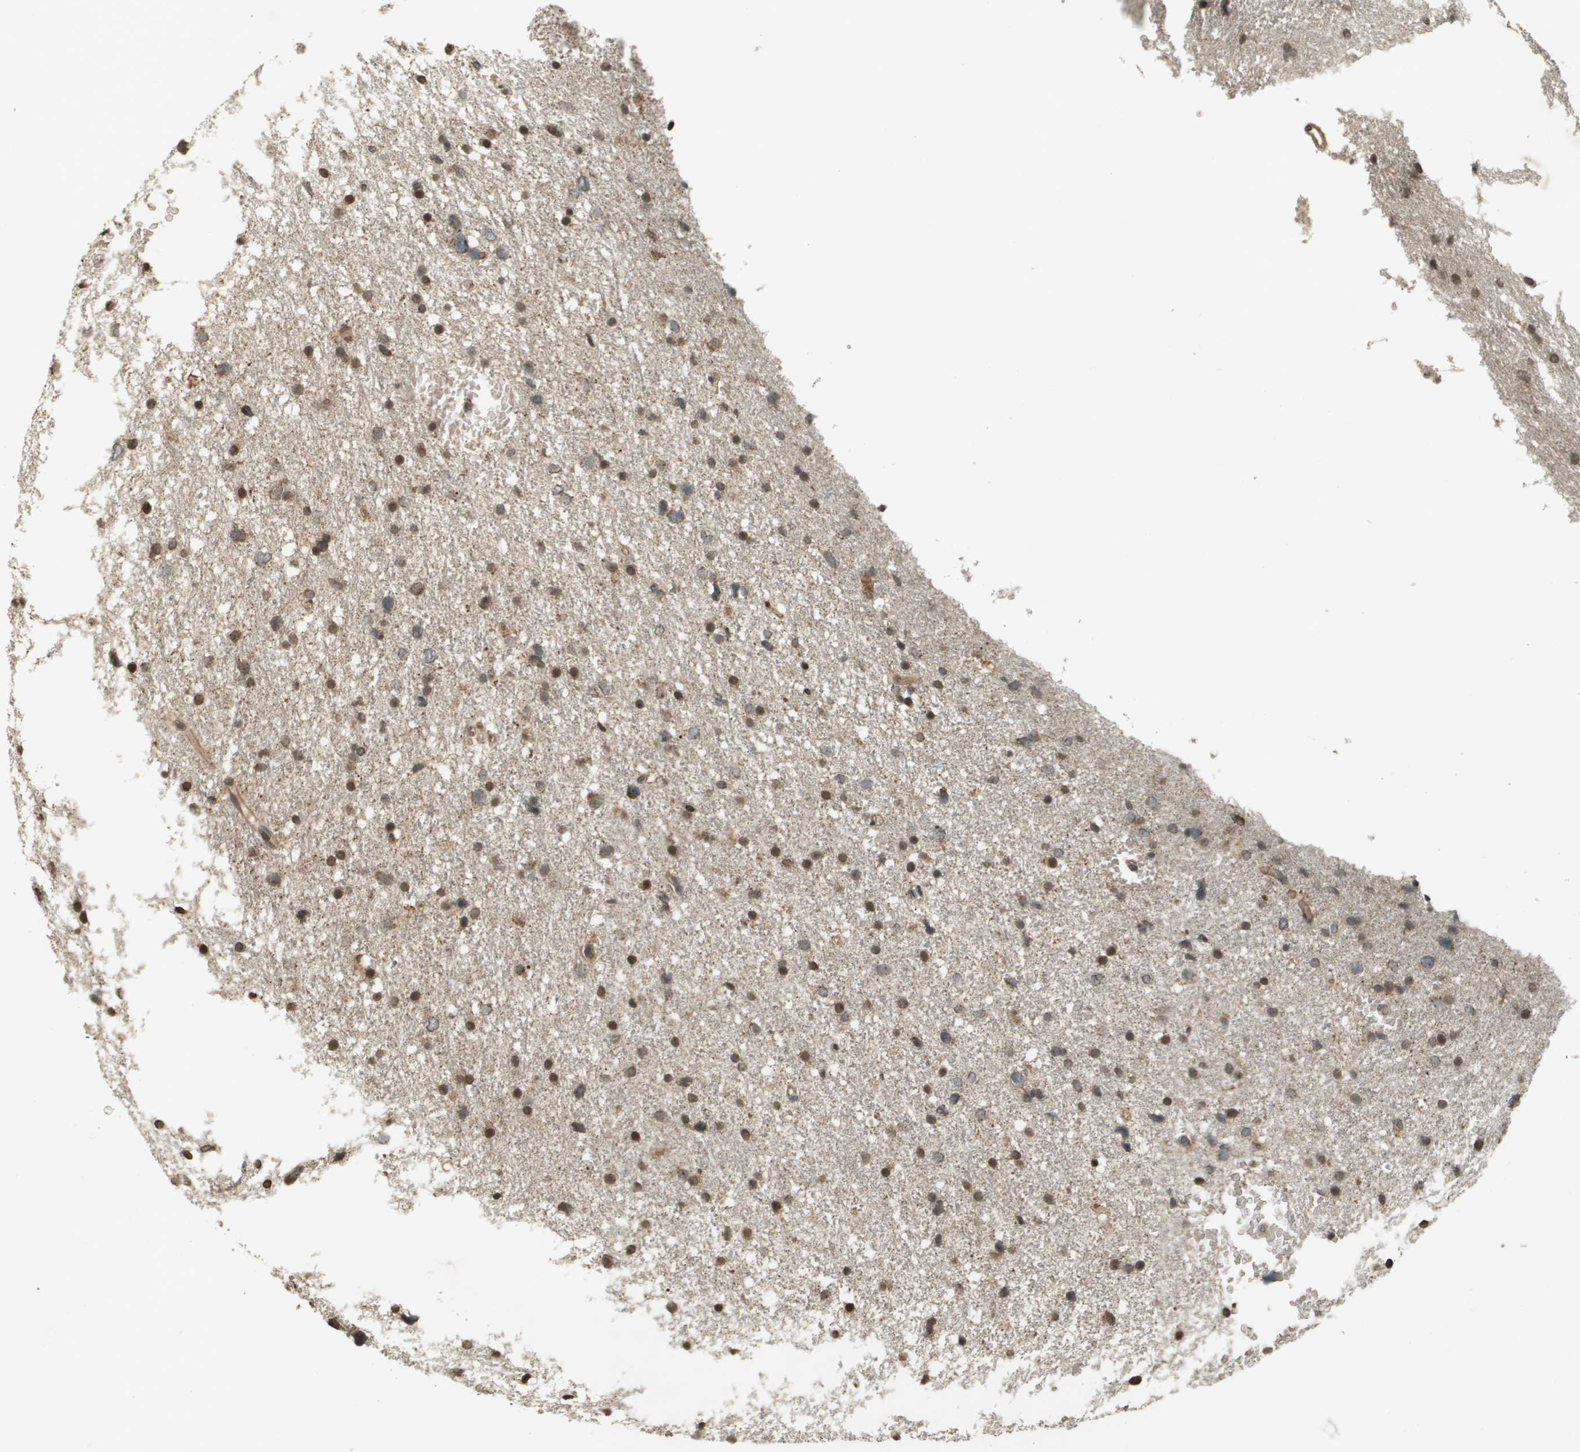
{"staining": {"intensity": "moderate", "quantity": ">75%", "location": "cytoplasmic/membranous,nuclear"}, "tissue": "glioma", "cell_type": "Tumor cells", "image_type": "cancer", "snomed": [{"axis": "morphology", "description": "Glioma, malignant, Low grade"}, {"axis": "topography", "description": "Brain"}], "caption": "Moderate cytoplasmic/membranous and nuclear staining is identified in about >75% of tumor cells in low-grade glioma (malignant).", "gene": "RAB21", "patient": {"sex": "female", "age": 37}}